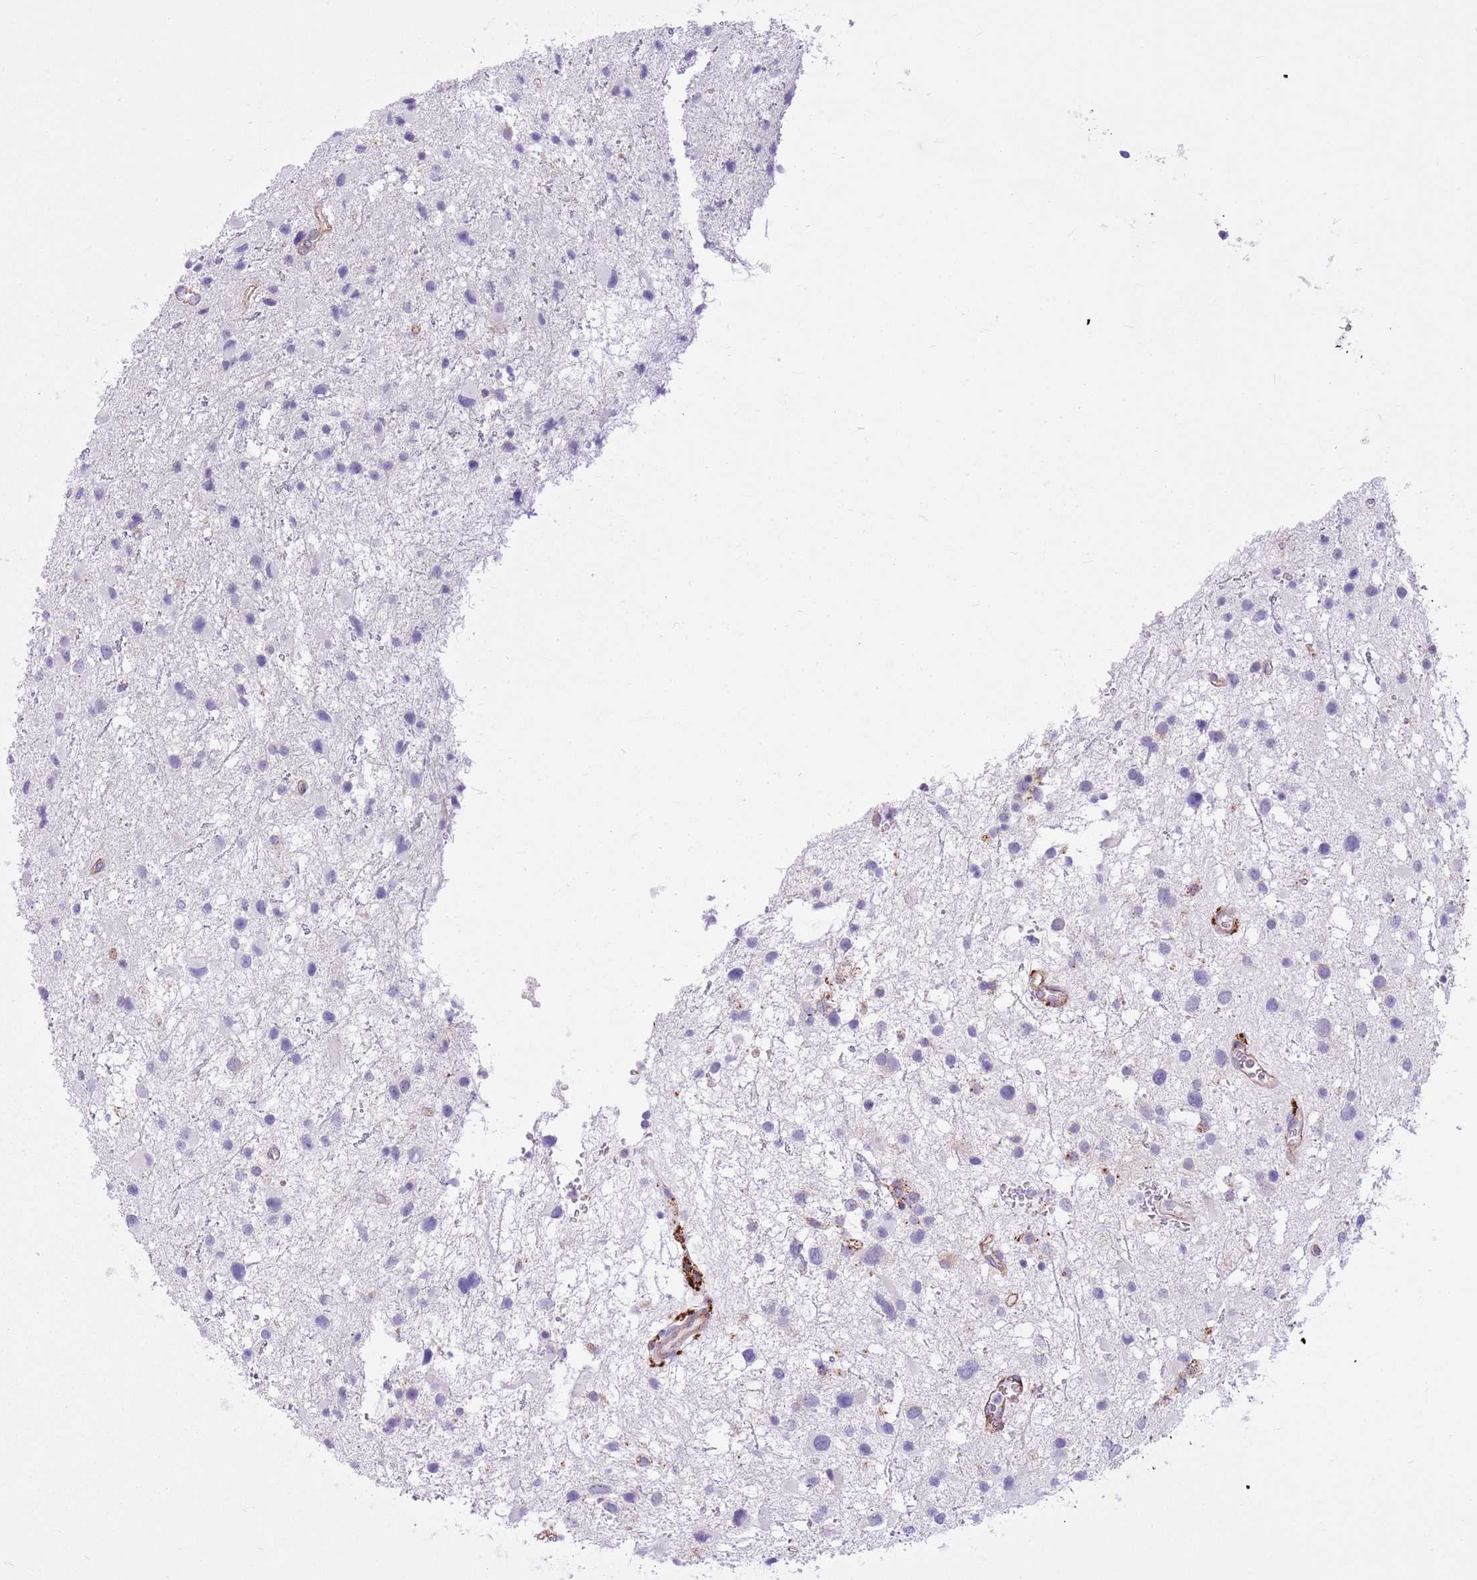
{"staining": {"intensity": "negative", "quantity": "none", "location": "none"}, "tissue": "glioma", "cell_type": "Tumor cells", "image_type": "cancer", "snomed": [{"axis": "morphology", "description": "Glioma, malignant, Low grade"}, {"axis": "topography", "description": "Brain"}], "caption": "Protein analysis of glioma reveals no significant staining in tumor cells.", "gene": "SNX6", "patient": {"sex": "female", "age": 32}}